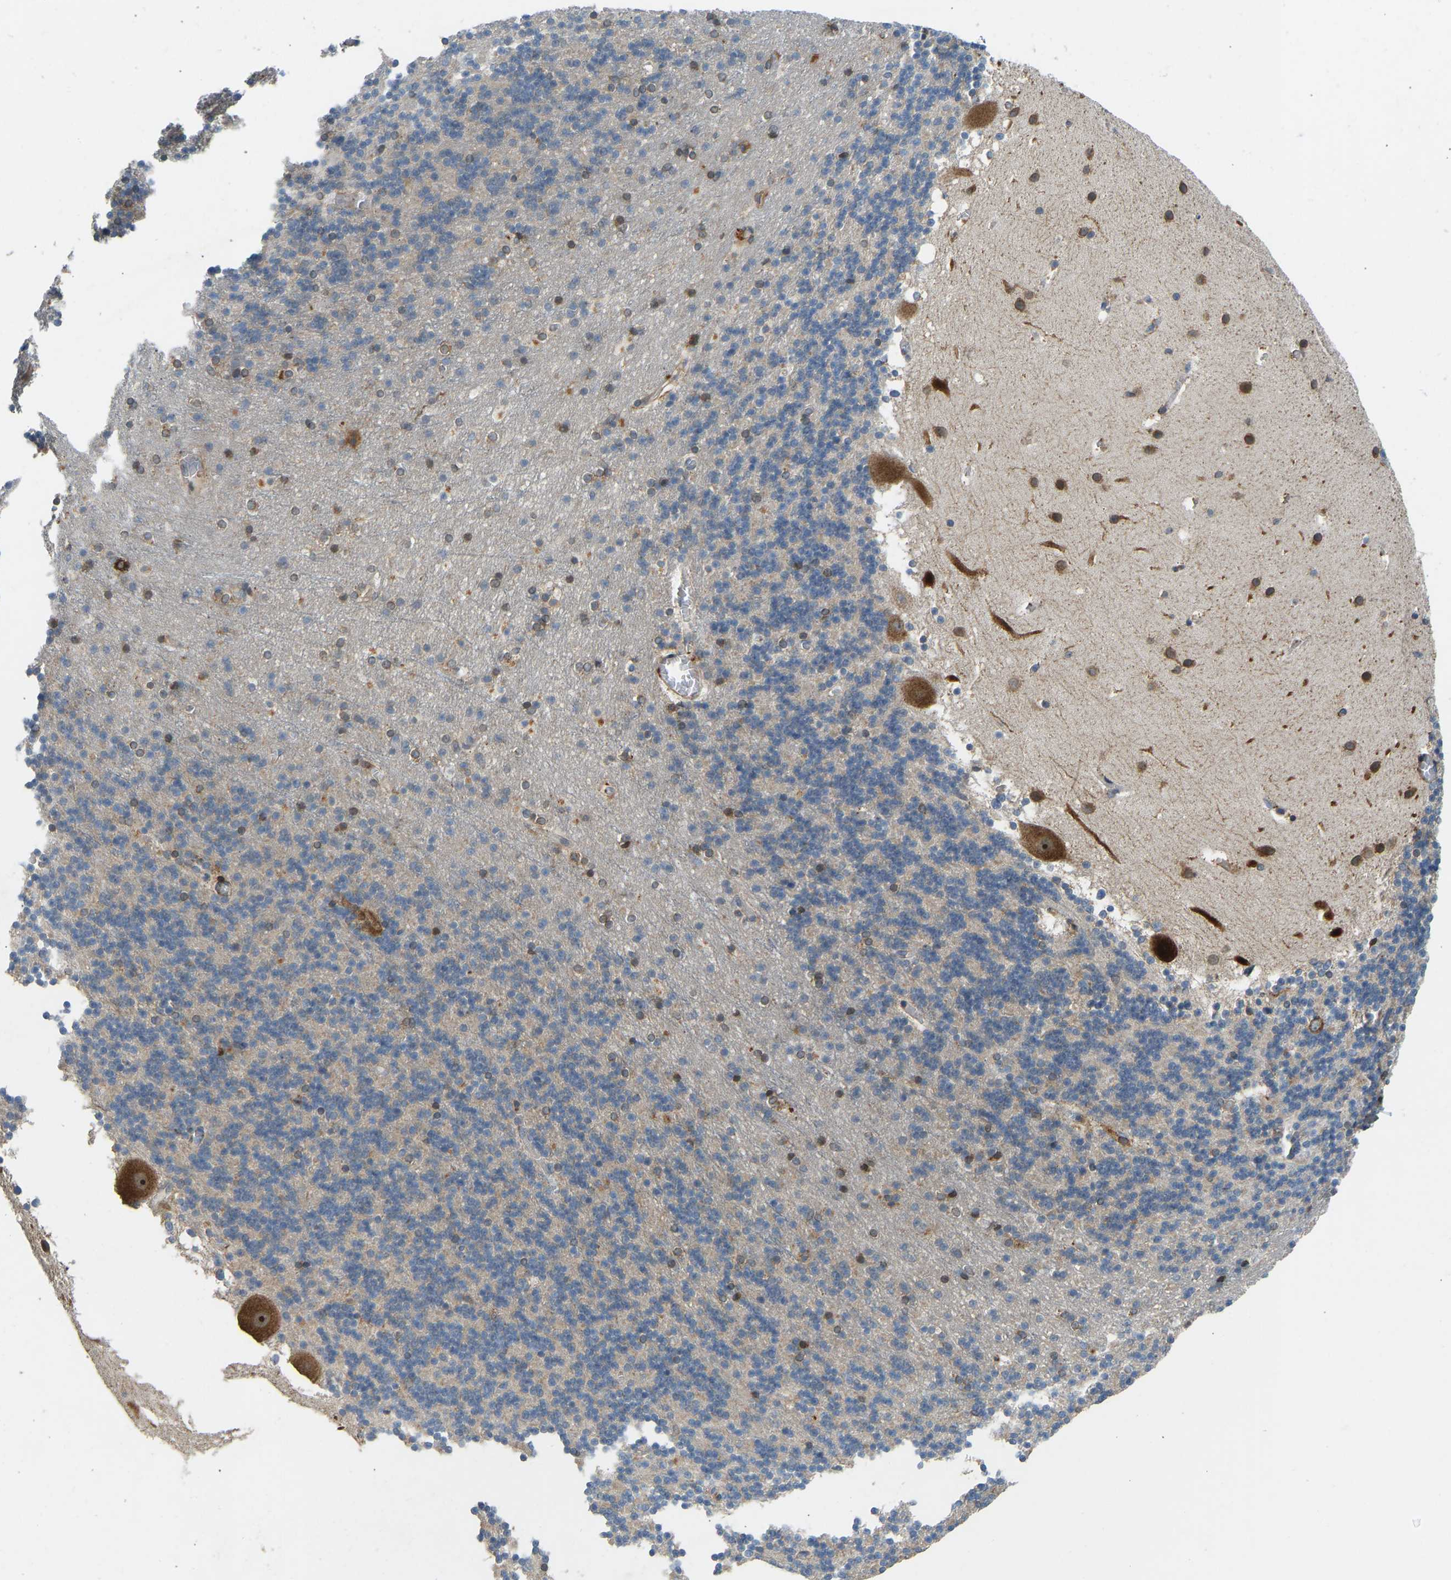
{"staining": {"intensity": "moderate", "quantity": "<25%", "location": "cytoplasmic/membranous"}, "tissue": "cerebellum", "cell_type": "Cells in granular layer", "image_type": "normal", "snomed": [{"axis": "morphology", "description": "Normal tissue, NOS"}, {"axis": "topography", "description": "Cerebellum"}], "caption": "Immunohistochemical staining of normal cerebellum exhibits moderate cytoplasmic/membranous protein expression in approximately <25% of cells in granular layer. Using DAB (brown) and hematoxylin (blue) stains, captured at high magnification using brightfield microscopy.", "gene": "OS9", "patient": {"sex": "male", "age": 45}}